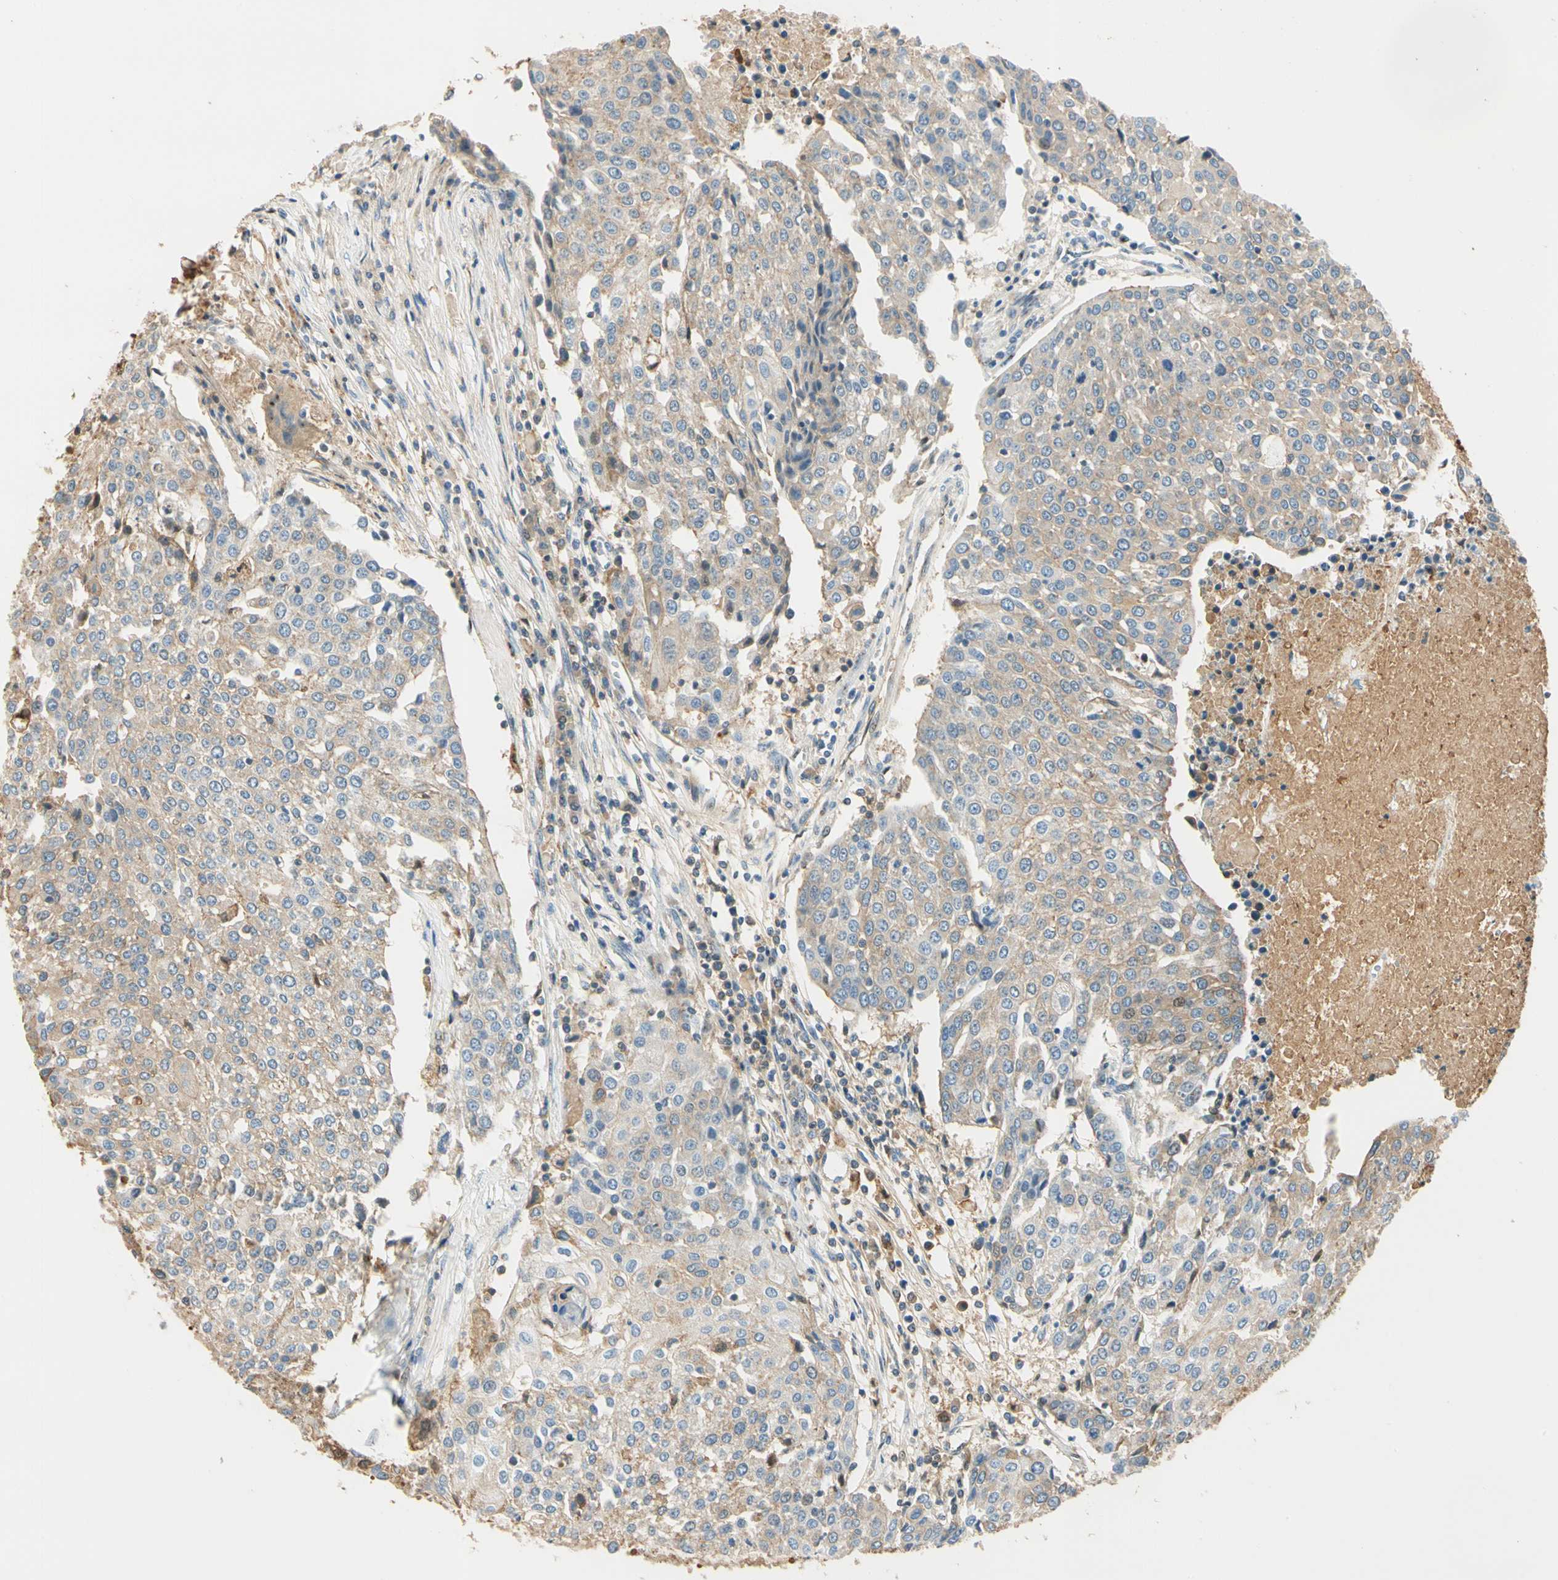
{"staining": {"intensity": "weak", "quantity": ">75%", "location": "cytoplasmic/membranous"}, "tissue": "urothelial cancer", "cell_type": "Tumor cells", "image_type": "cancer", "snomed": [{"axis": "morphology", "description": "Urothelial carcinoma, High grade"}, {"axis": "topography", "description": "Urinary bladder"}], "caption": "Immunohistochemical staining of human urothelial carcinoma (high-grade) shows low levels of weak cytoplasmic/membranous protein expression in about >75% of tumor cells.", "gene": "LAMB3", "patient": {"sex": "female", "age": 85}}